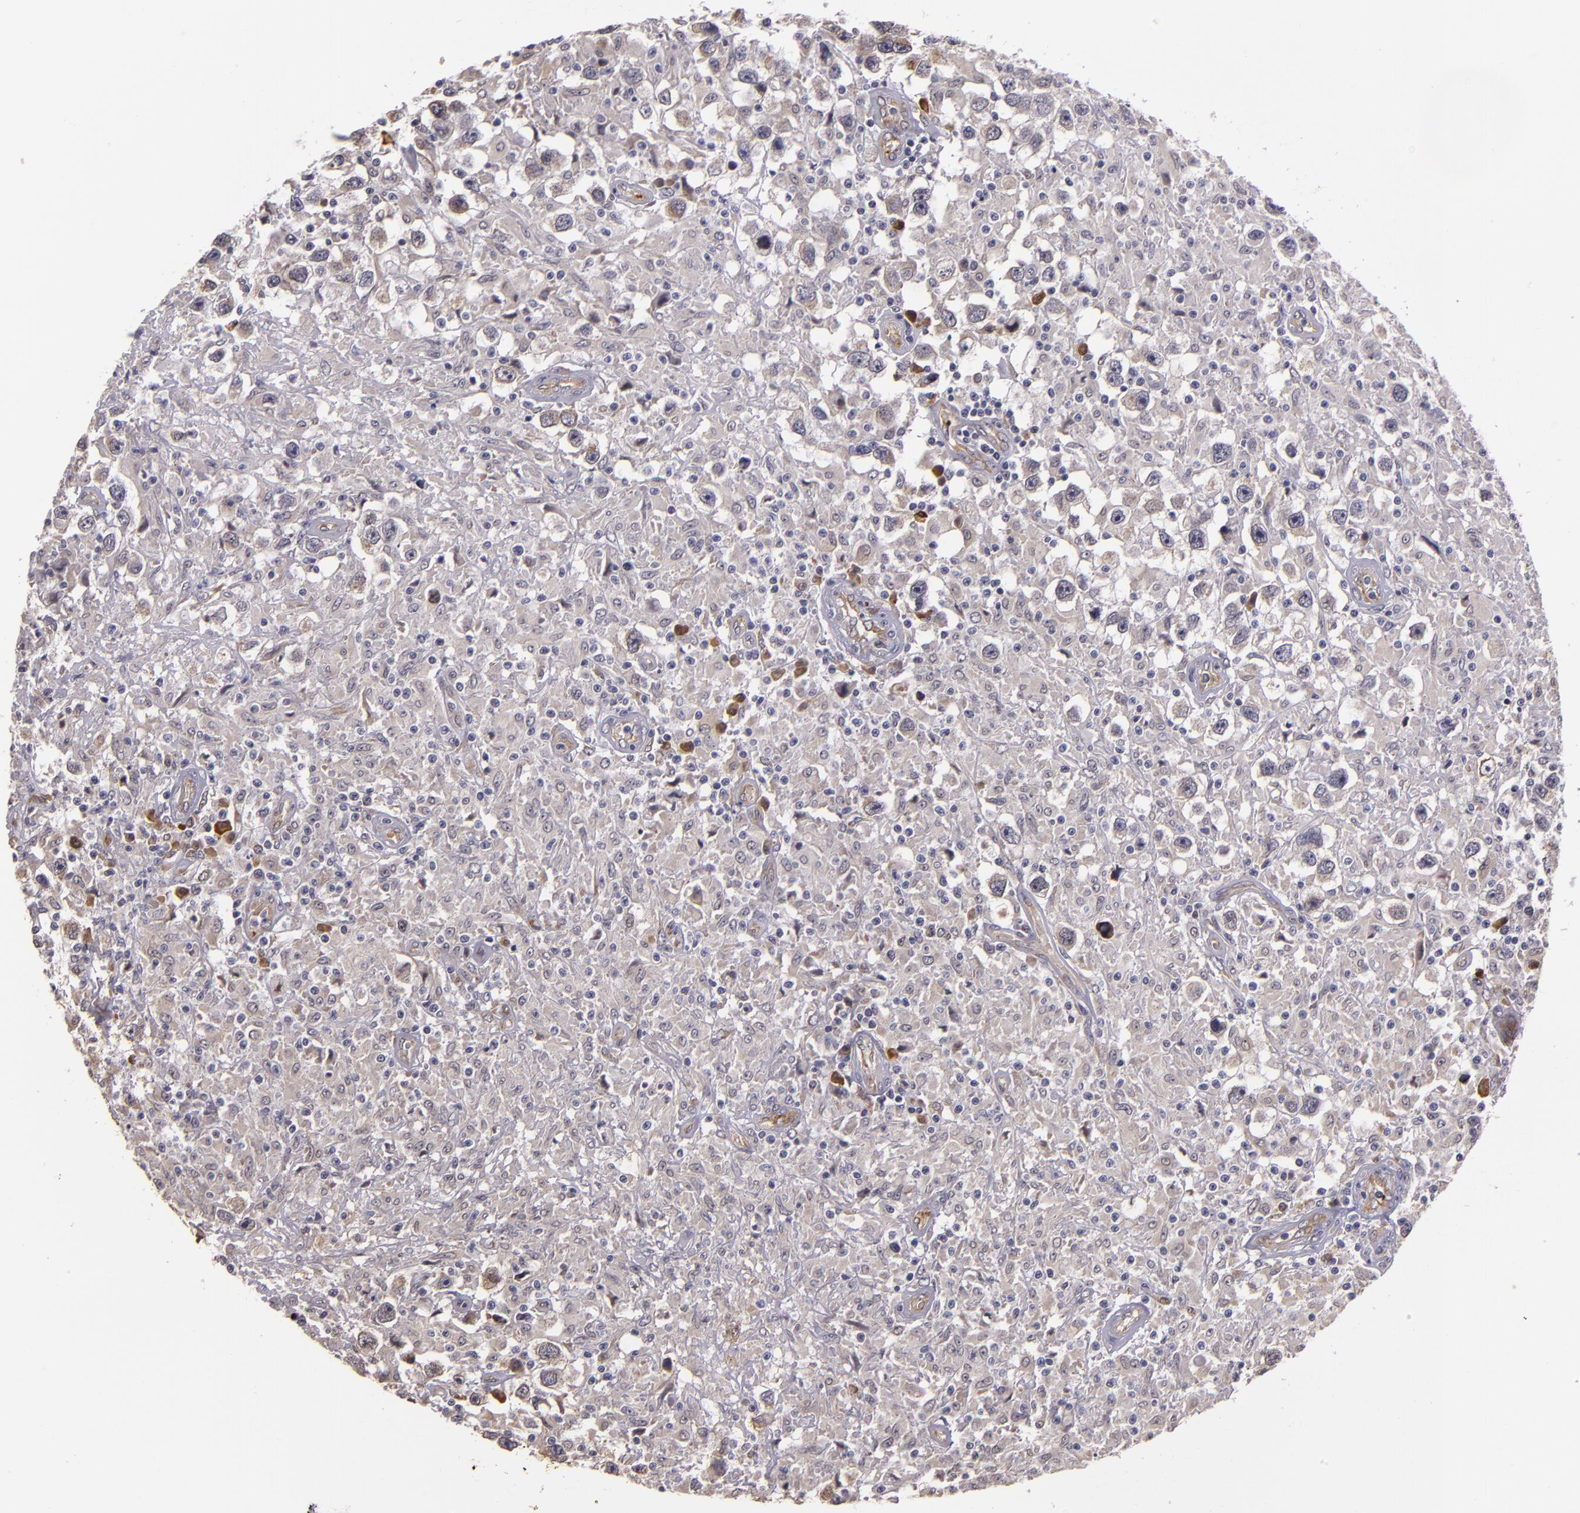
{"staining": {"intensity": "weak", "quantity": "<25%", "location": "cytoplasmic/membranous"}, "tissue": "testis cancer", "cell_type": "Tumor cells", "image_type": "cancer", "snomed": [{"axis": "morphology", "description": "Seminoma, NOS"}, {"axis": "topography", "description": "Testis"}], "caption": "DAB (3,3'-diaminobenzidine) immunohistochemical staining of human seminoma (testis) reveals no significant expression in tumor cells.", "gene": "SYTL4", "patient": {"sex": "male", "age": 34}}